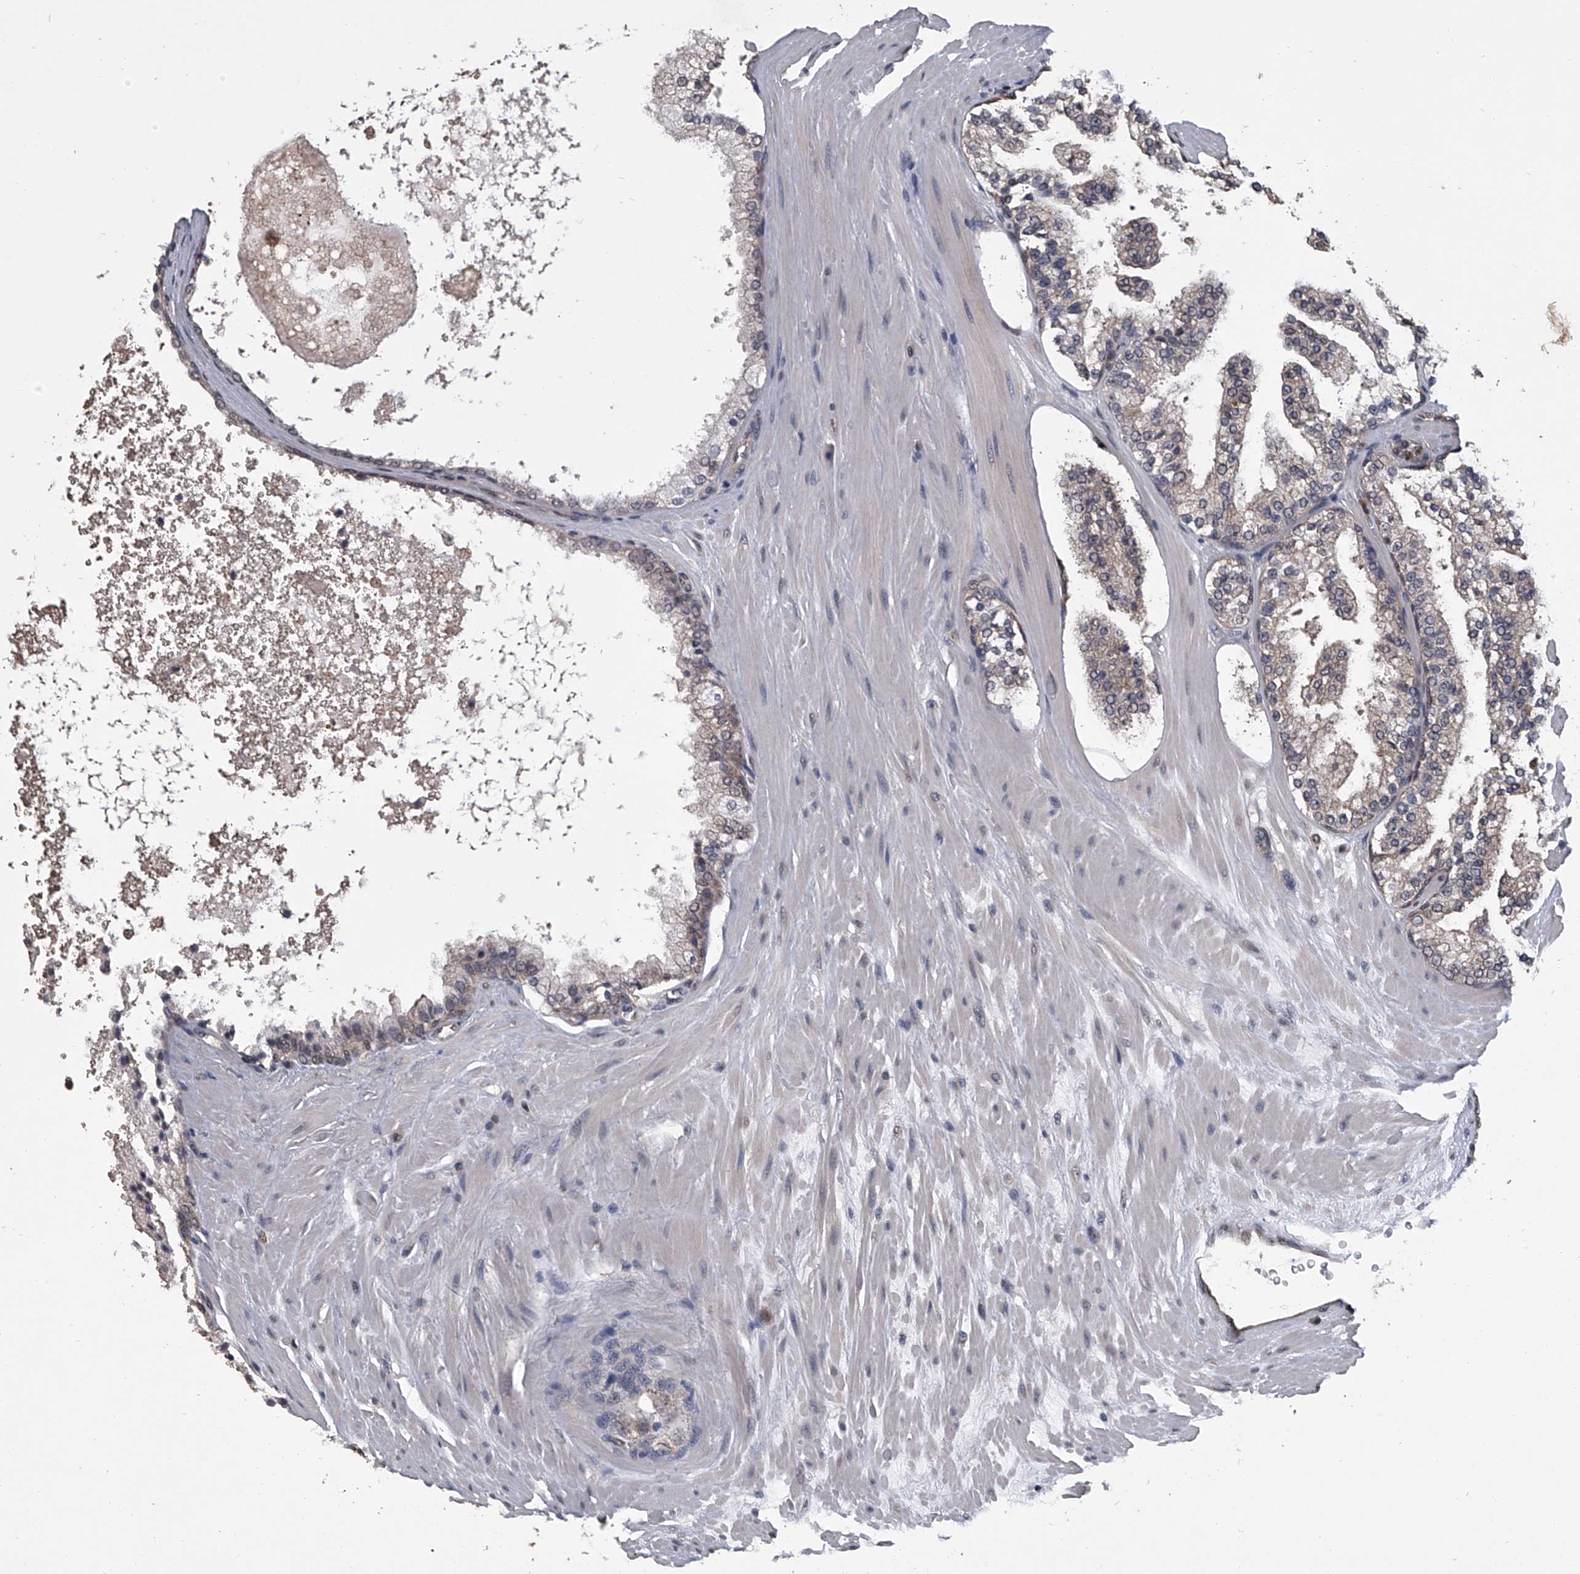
{"staining": {"intensity": "weak", "quantity": ">75%", "location": "cytoplasmic/membranous"}, "tissue": "prostate cancer", "cell_type": "Tumor cells", "image_type": "cancer", "snomed": [{"axis": "morphology", "description": "Adenocarcinoma, High grade"}, {"axis": "topography", "description": "Prostate"}], "caption": "Weak cytoplasmic/membranous protein positivity is present in about >75% of tumor cells in prostate cancer (high-grade adenocarcinoma).", "gene": "TSNAX", "patient": {"sex": "male", "age": 65}}